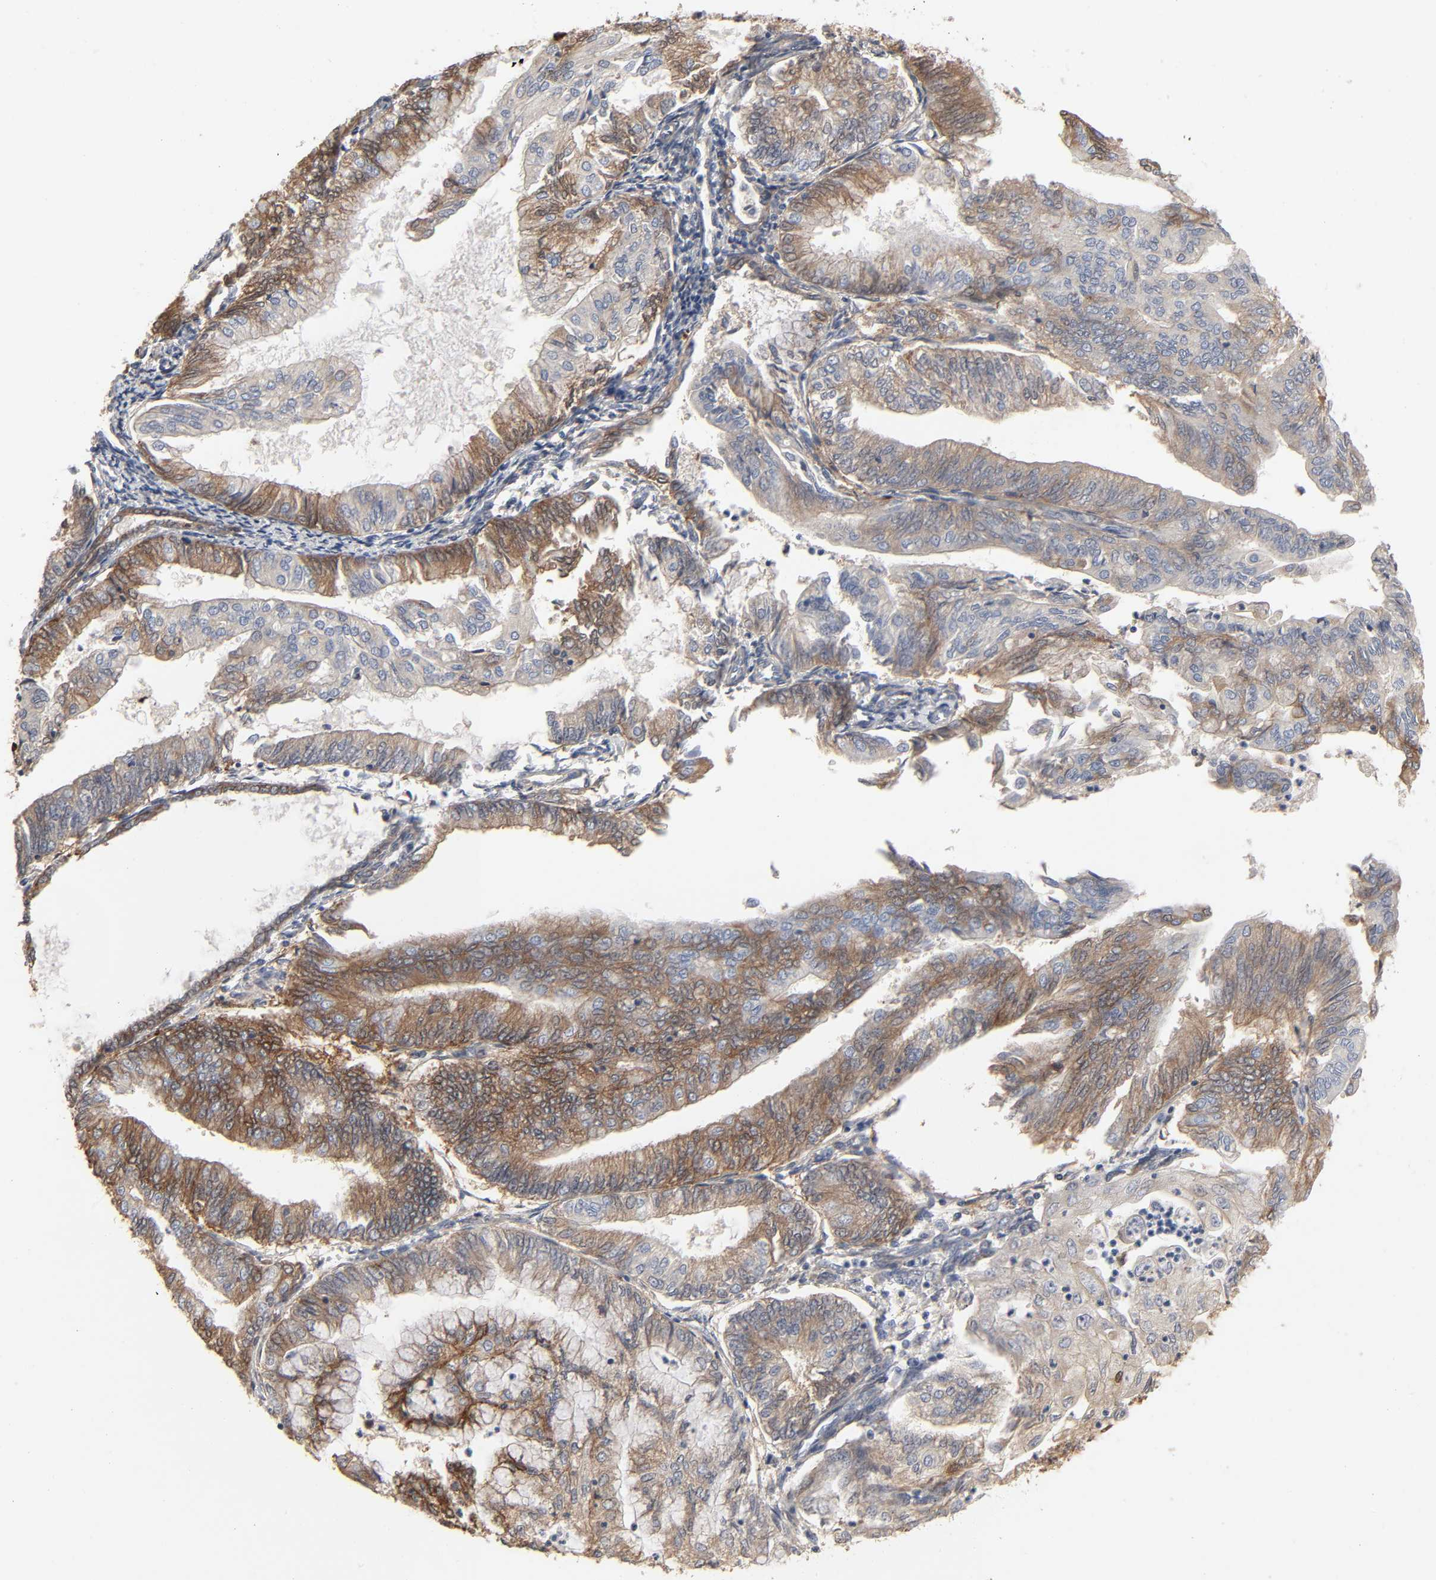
{"staining": {"intensity": "moderate", "quantity": ">75%", "location": "cytoplasmic/membranous"}, "tissue": "endometrial cancer", "cell_type": "Tumor cells", "image_type": "cancer", "snomed": [{"axis": "morphology", "description": "Adenocarcinoma, NOS"}, {"axis": "topography", "description": "Endometrium"}], "caption": "Immunohistochemistry image of neoplastic tissue: endometrial cancer stained using IHC exhibits medium levels of moderate protein expression localized specifically in the cytoplasmic/membranous of tumor cells, appearing as a cytoplasmic/membranous brown color.", "gene": "NDRG2", "patient": {"sex": "female", "age": 59}}